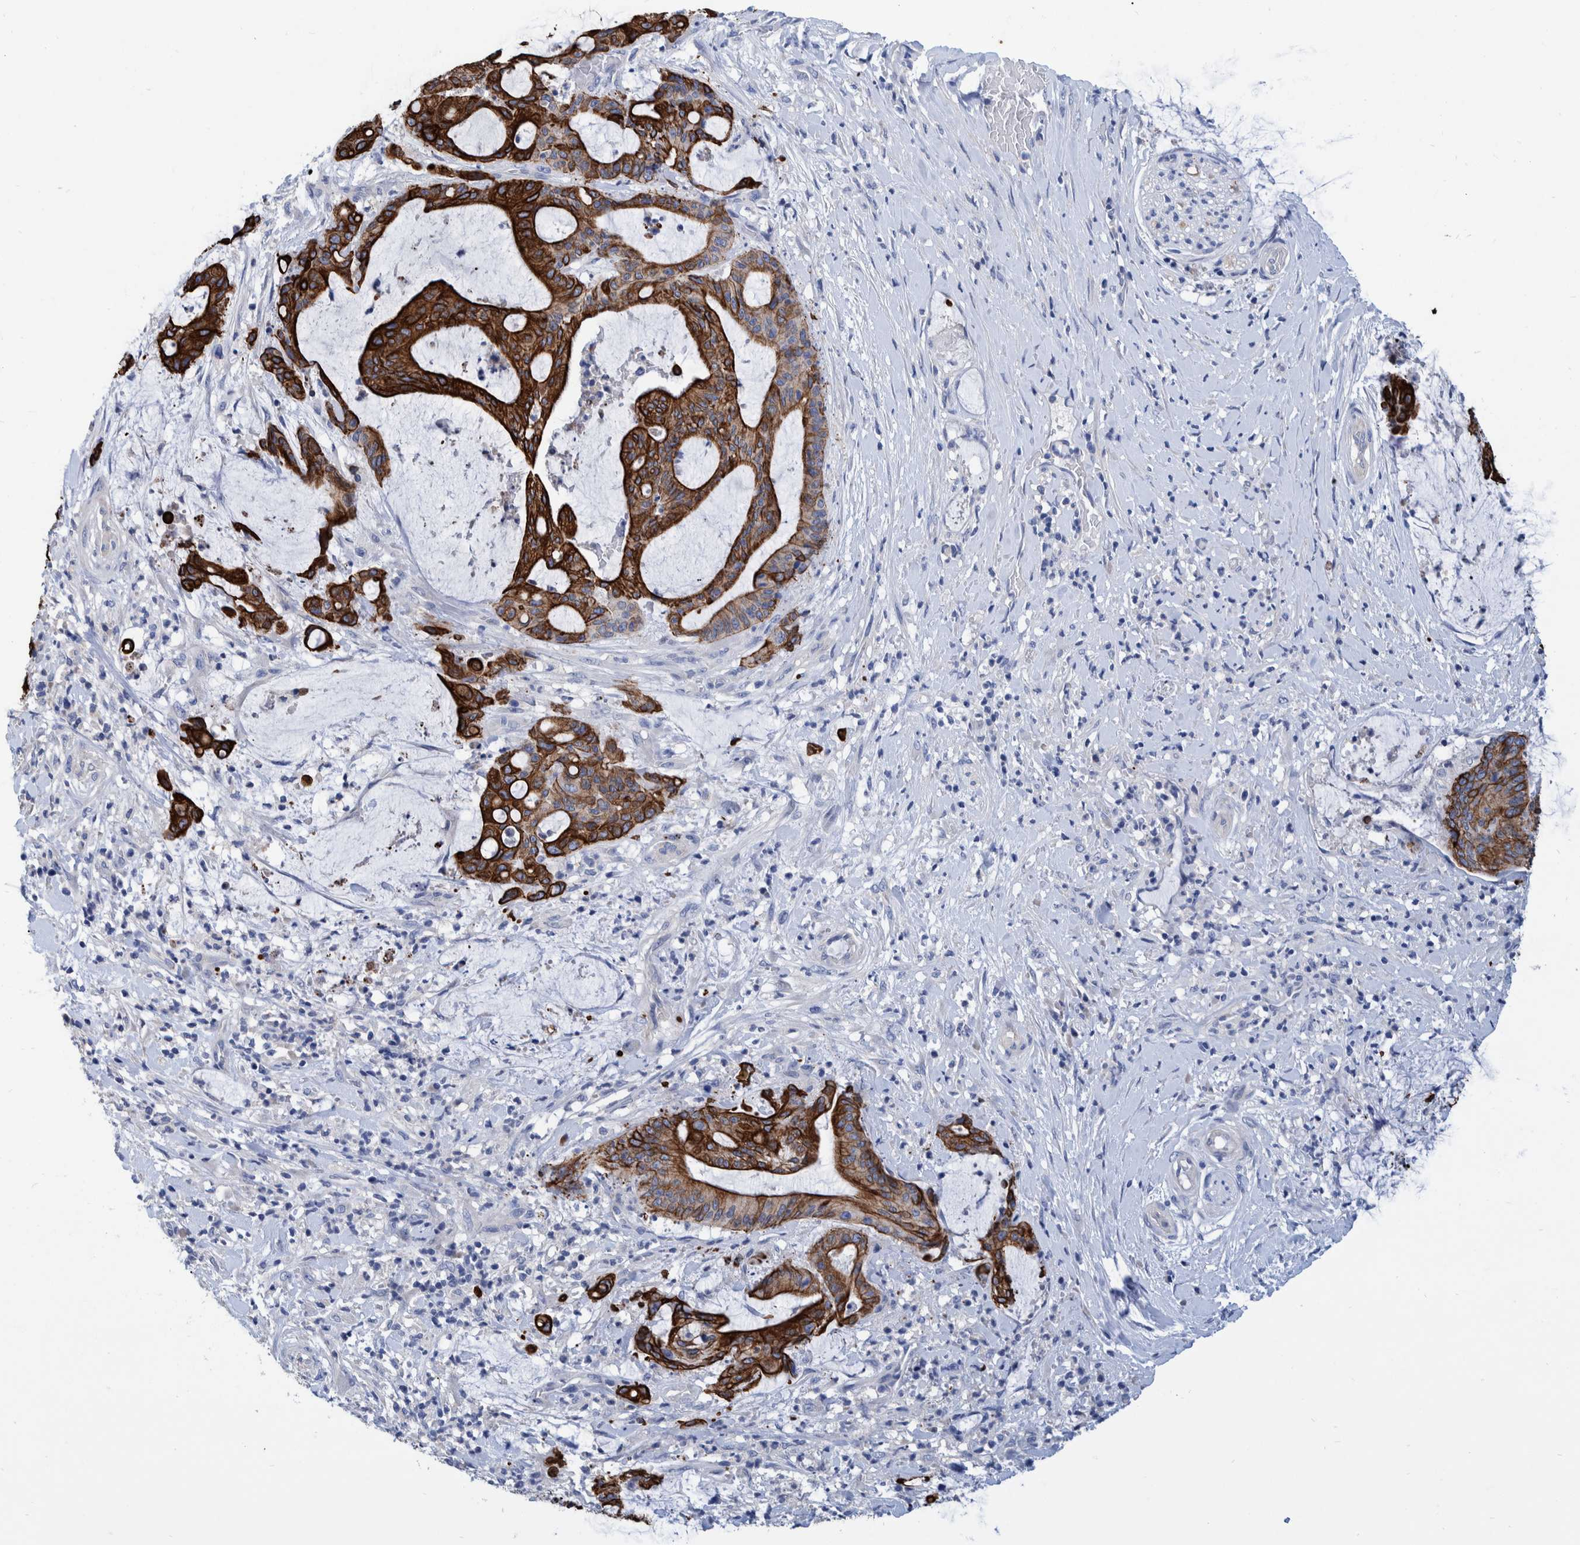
{"staining": {"intensity": "strong", "quantity": ">75%", "location": "cytoplasmic/membranous"}, "tissue": "liver cancer", "cell_type": "Tumor cells", "image_type": "cancer", "snomed": [{"axis": "morphology", "description": "Normal tissue, NOS"}, {"axis": "morphology", "description": "Cholangiocarcinoma"}, {"axis": "topography", "description": "Liver"}, {"axis": "topography", "description": "Peripheral nerve tissue"}], "caption": "IHC of human liver cancer (cholangiocarcinoma) reveals high levels of strong cytoplasmic/membranous expression in approximately >75% of tumor cells. (DAB = brown stain, brightfield microscopy at high magnification).", "gene": "MKS1", "patient": {"sex": "female", "age": 73}}